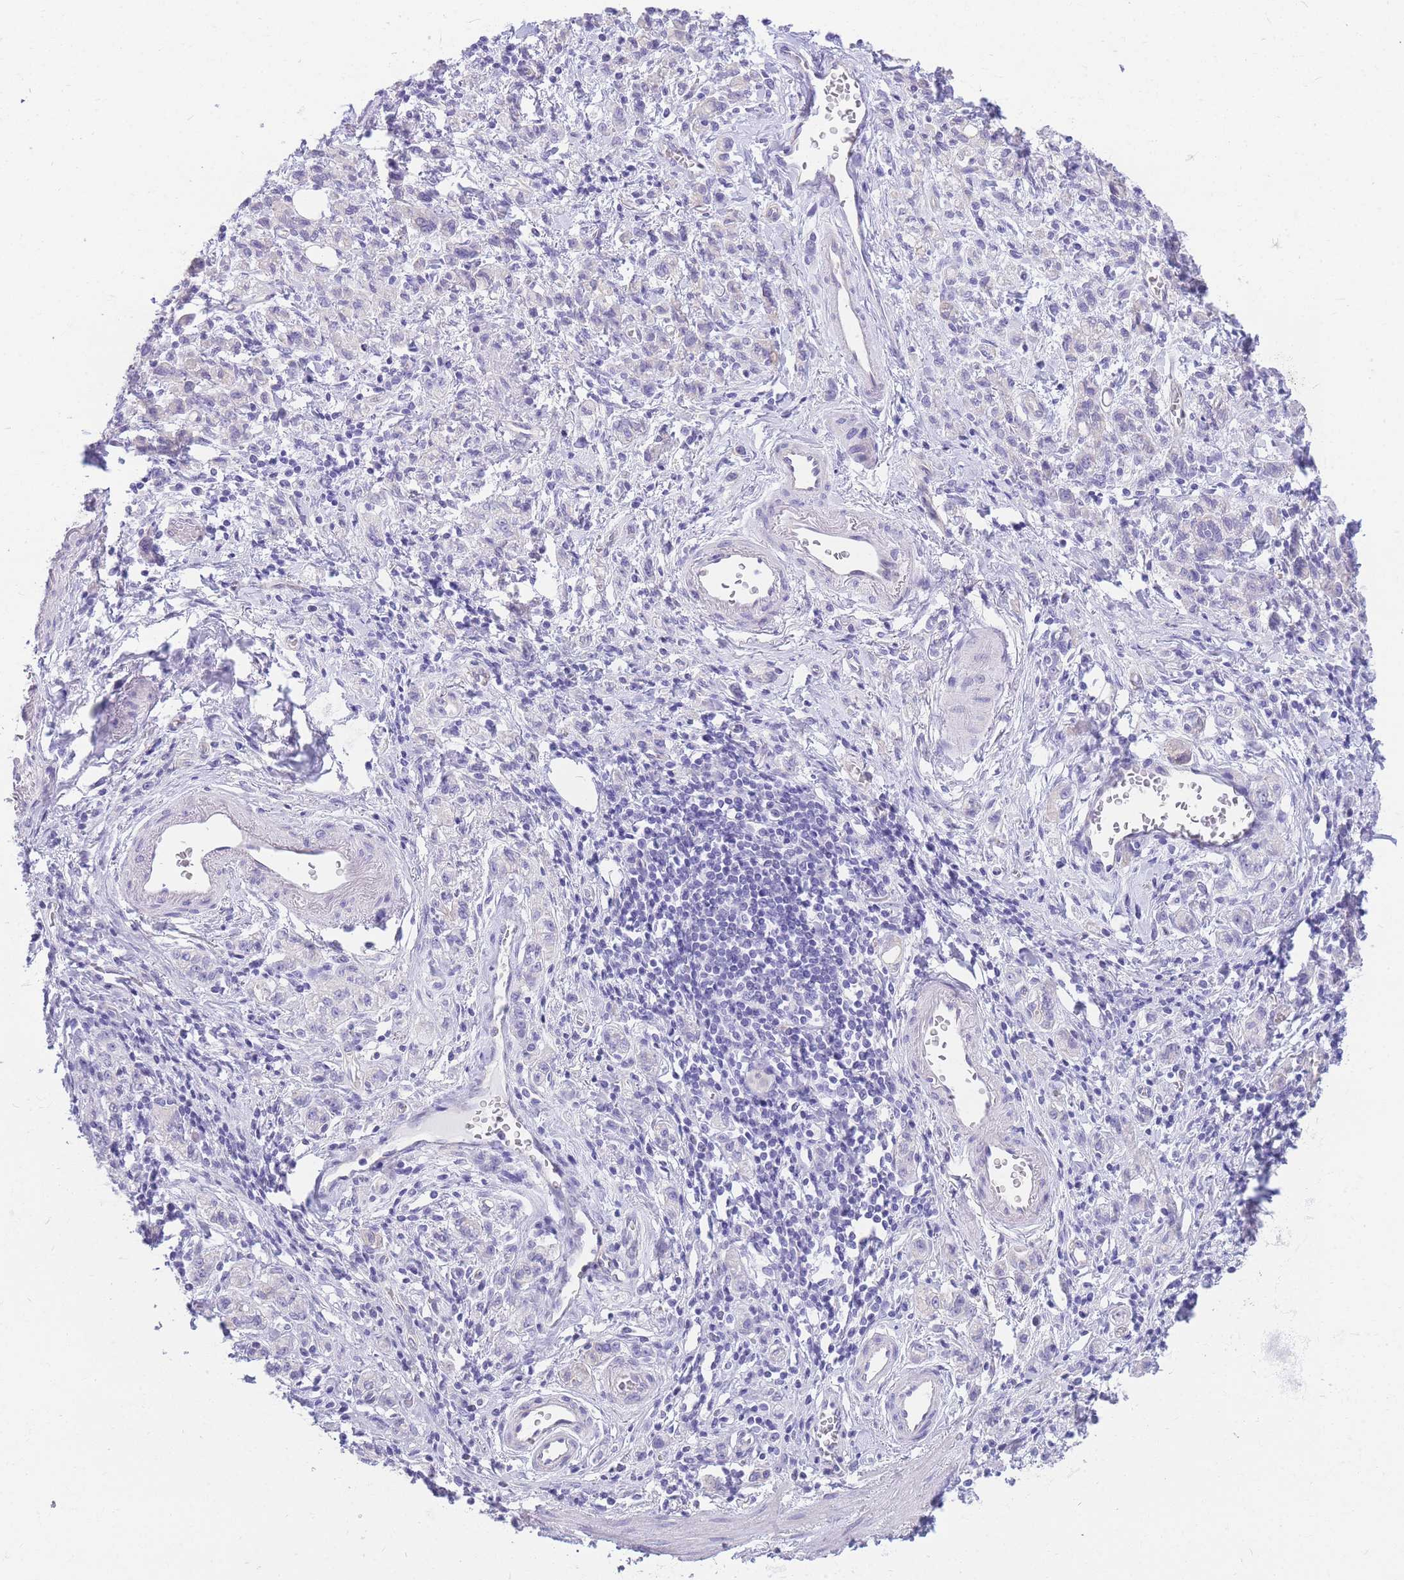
{"staining": {"intensity": "negative", "quantity": "none", "location": "none"}, "tissue": "stomach cancer", "cell_type": "Tumor cells", "image_type": "cancer", "snomed": [{"axis": "morphology", "description": "Adenocarcinoma, NOS"}, {"axis": "topography", "description": "Stomach"}], "caption": "DAB immunohistochemical staining of human adenocarcinoma (stomach) exhibits no significant staining in tumor cells. (DAB immunohistochemistry (IHC), high magnification).", "gene": "ZNF311", "patient": {"sex": "male", "age": 77}}